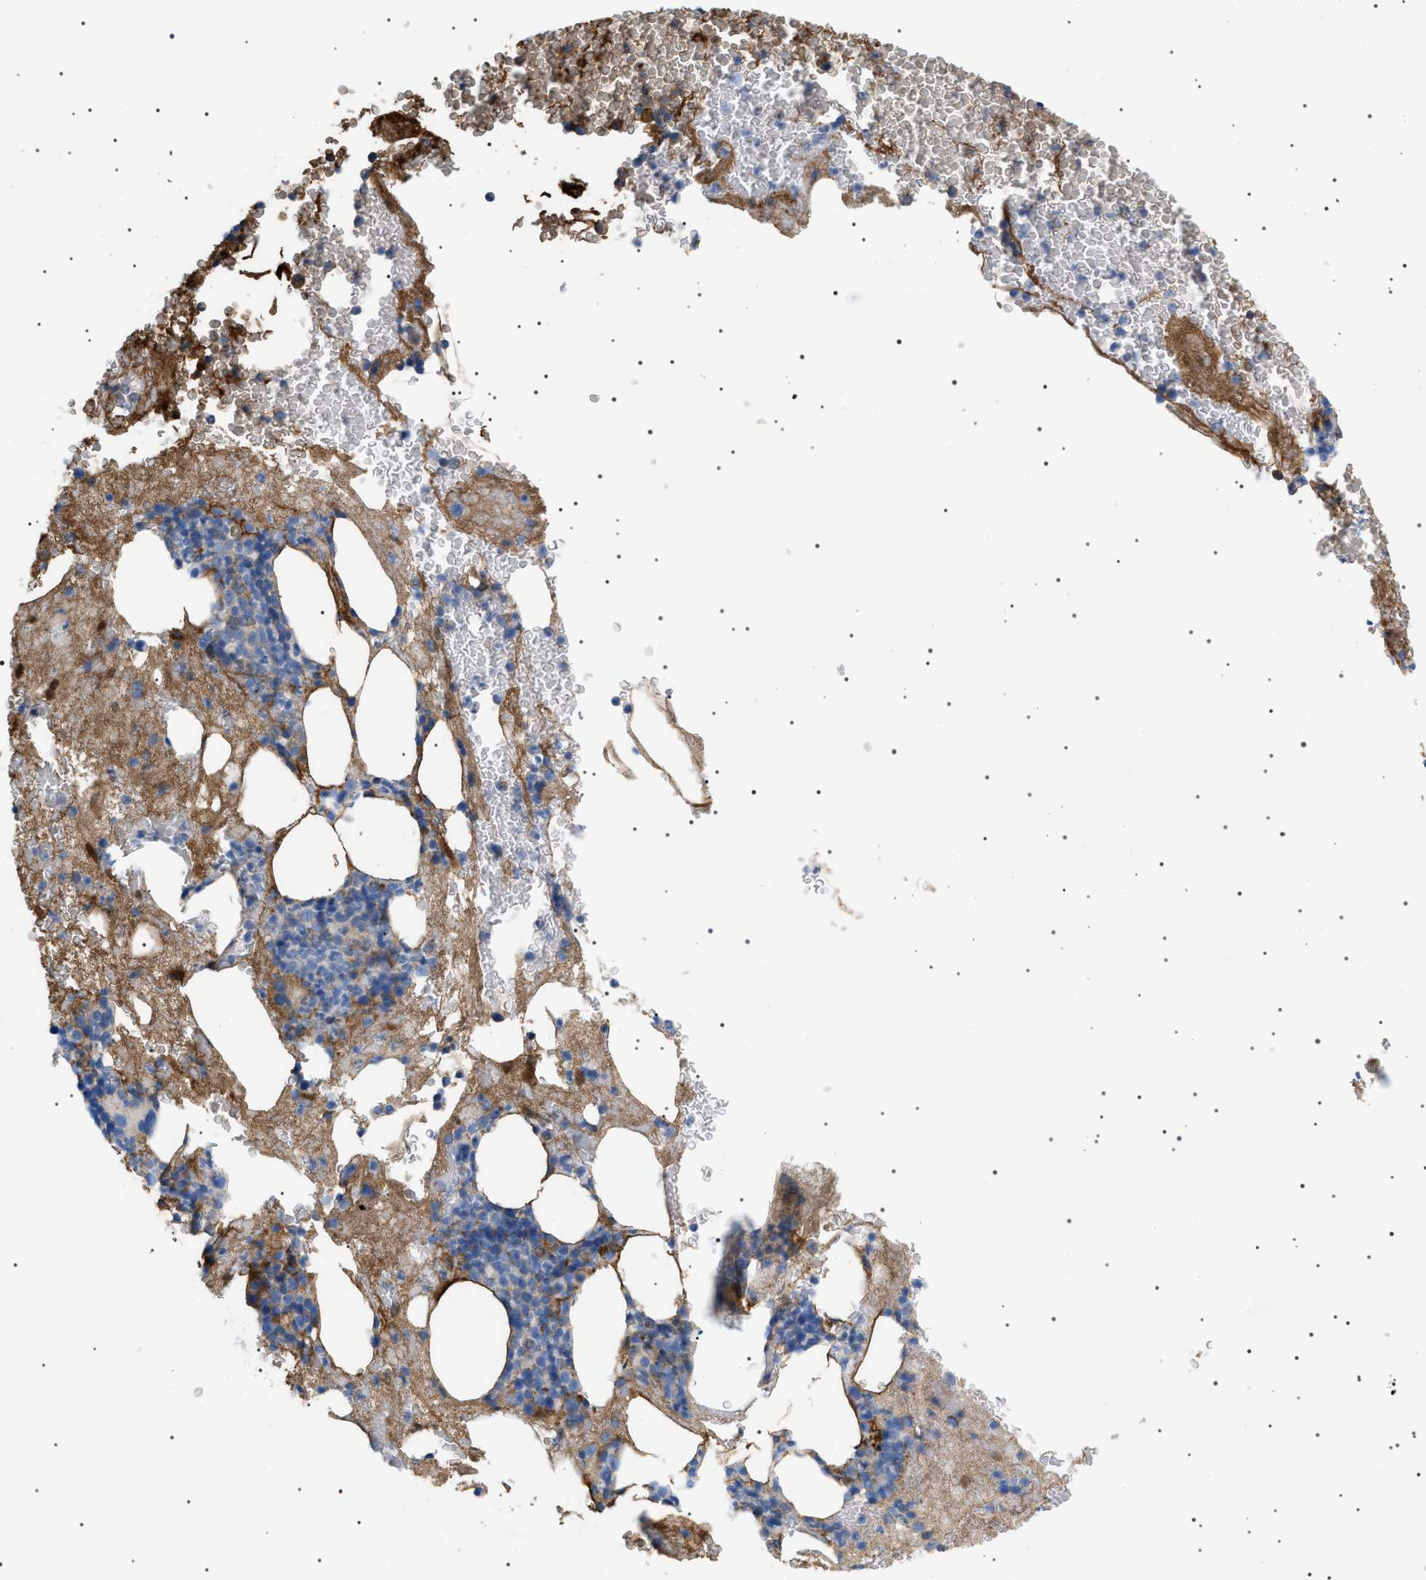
{"staining": {"intensity": "moderate", "quantity": "25%-75%", "location": "cytoplasmic/membranous"}, "tissue": "bone marrow", "cell_type": "Hematopoietic cells", "image_type": "normal", "snomed": [{"axis": "morphology", "description": "Normal tissue, NOS"}, {"axis": "morphology", "description": "Inflammation, NOS"}, {"axis": "topography", "description": "Bone marrow"}], "caption": "Protein staining exhibits moderate cytoplasmic/membranous positivity in about 25%-75% of hematopoietic cells in normal bone marrow. (brown staining indicates protein expression, while blue staining denotes nuclei).", "gene": "LPA", "patient": {"sex": "male", "age": 63}}